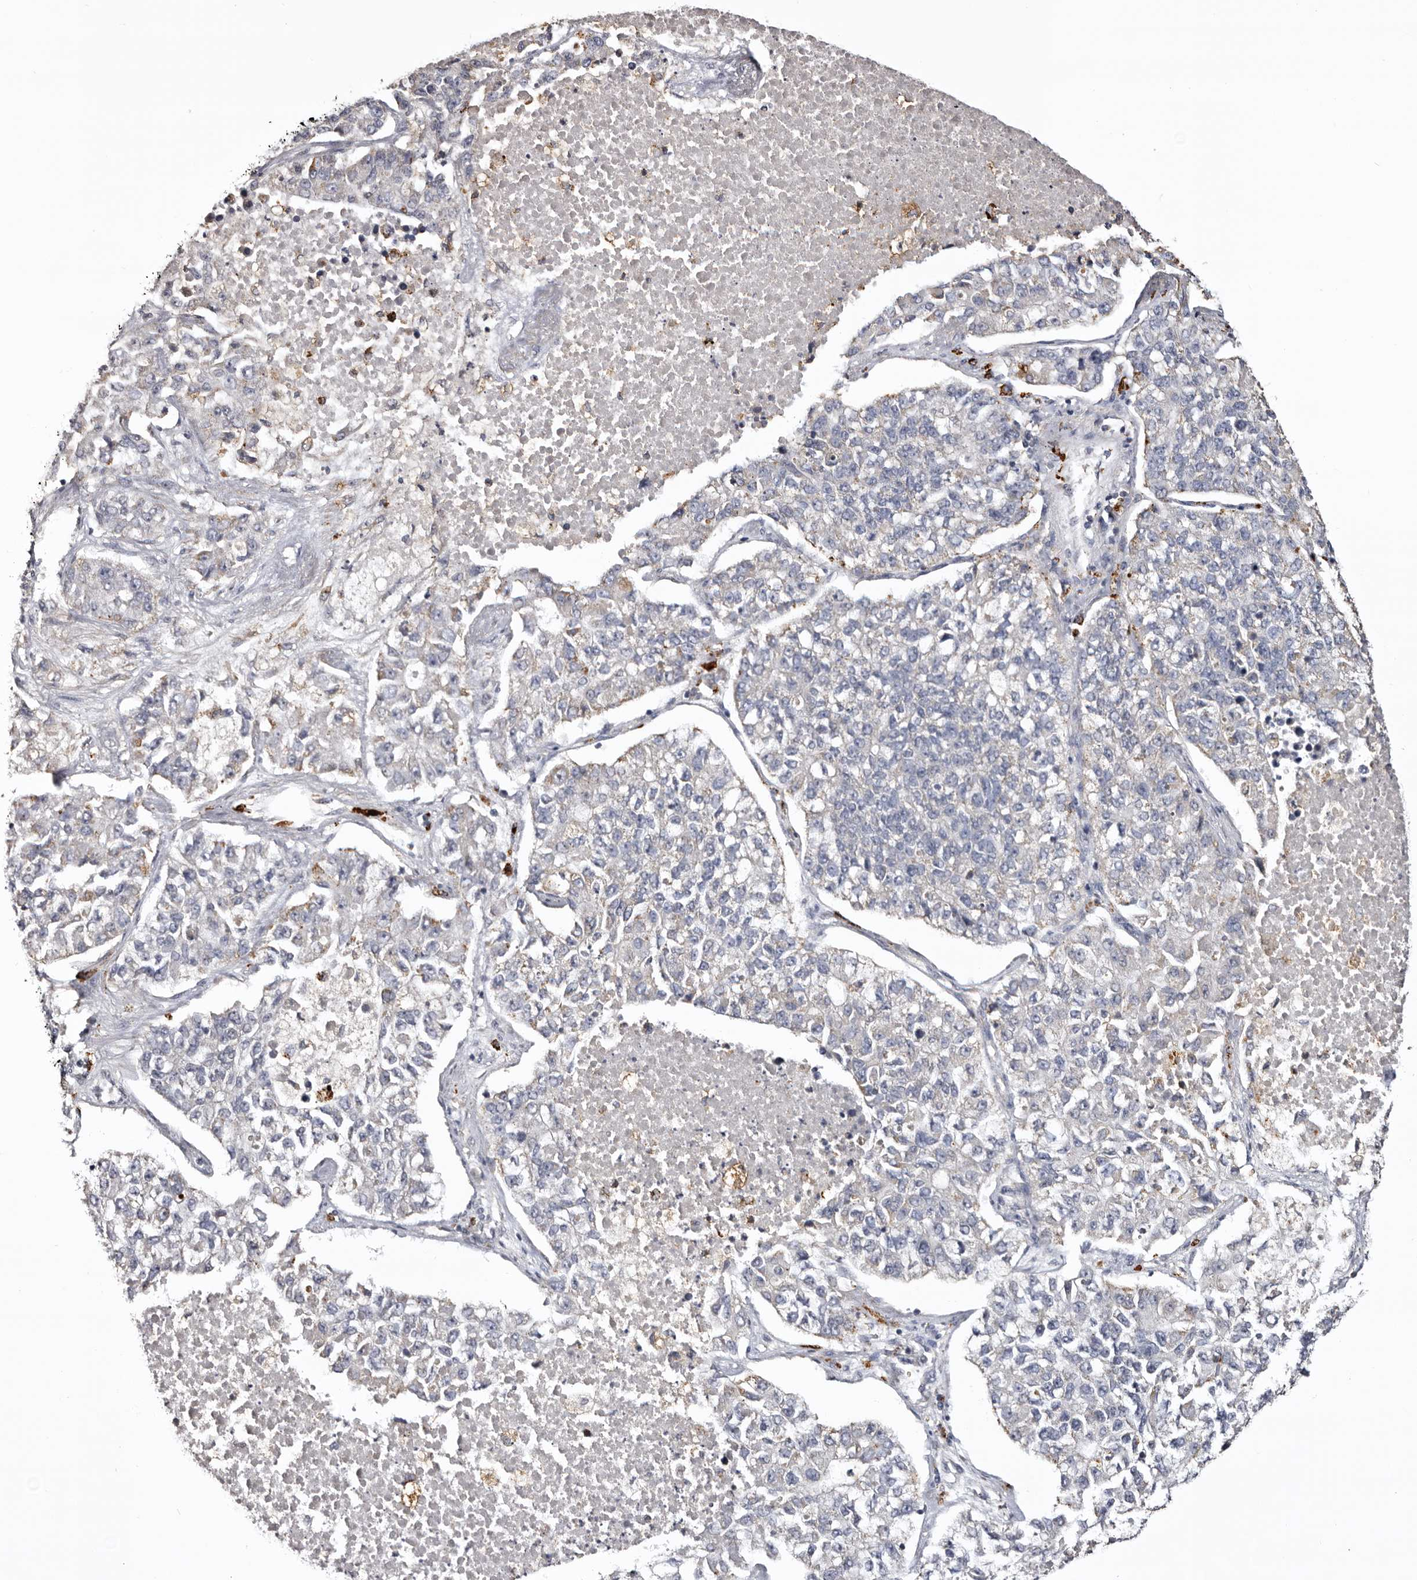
{"staining": {"intensity": "negative", "quantity": "none", "location": "none"}, "tissue": "lung cancer", "cell_type": "Tumor cells", "image_type": "cancer", "snomed": [{"axis": "morphology", "description": "Adenocarcinoma, NOS"}, {"axis": "topography", "description": "Lung"}], "caption": "Immunohistochemistry (IHC) histopathology image of human adenocarcinoma (lung) stained for a protein (brown), which shows no staining in tumor cells.", "gene": "MECR", "patient": {"sex": "male", "age": 49}}